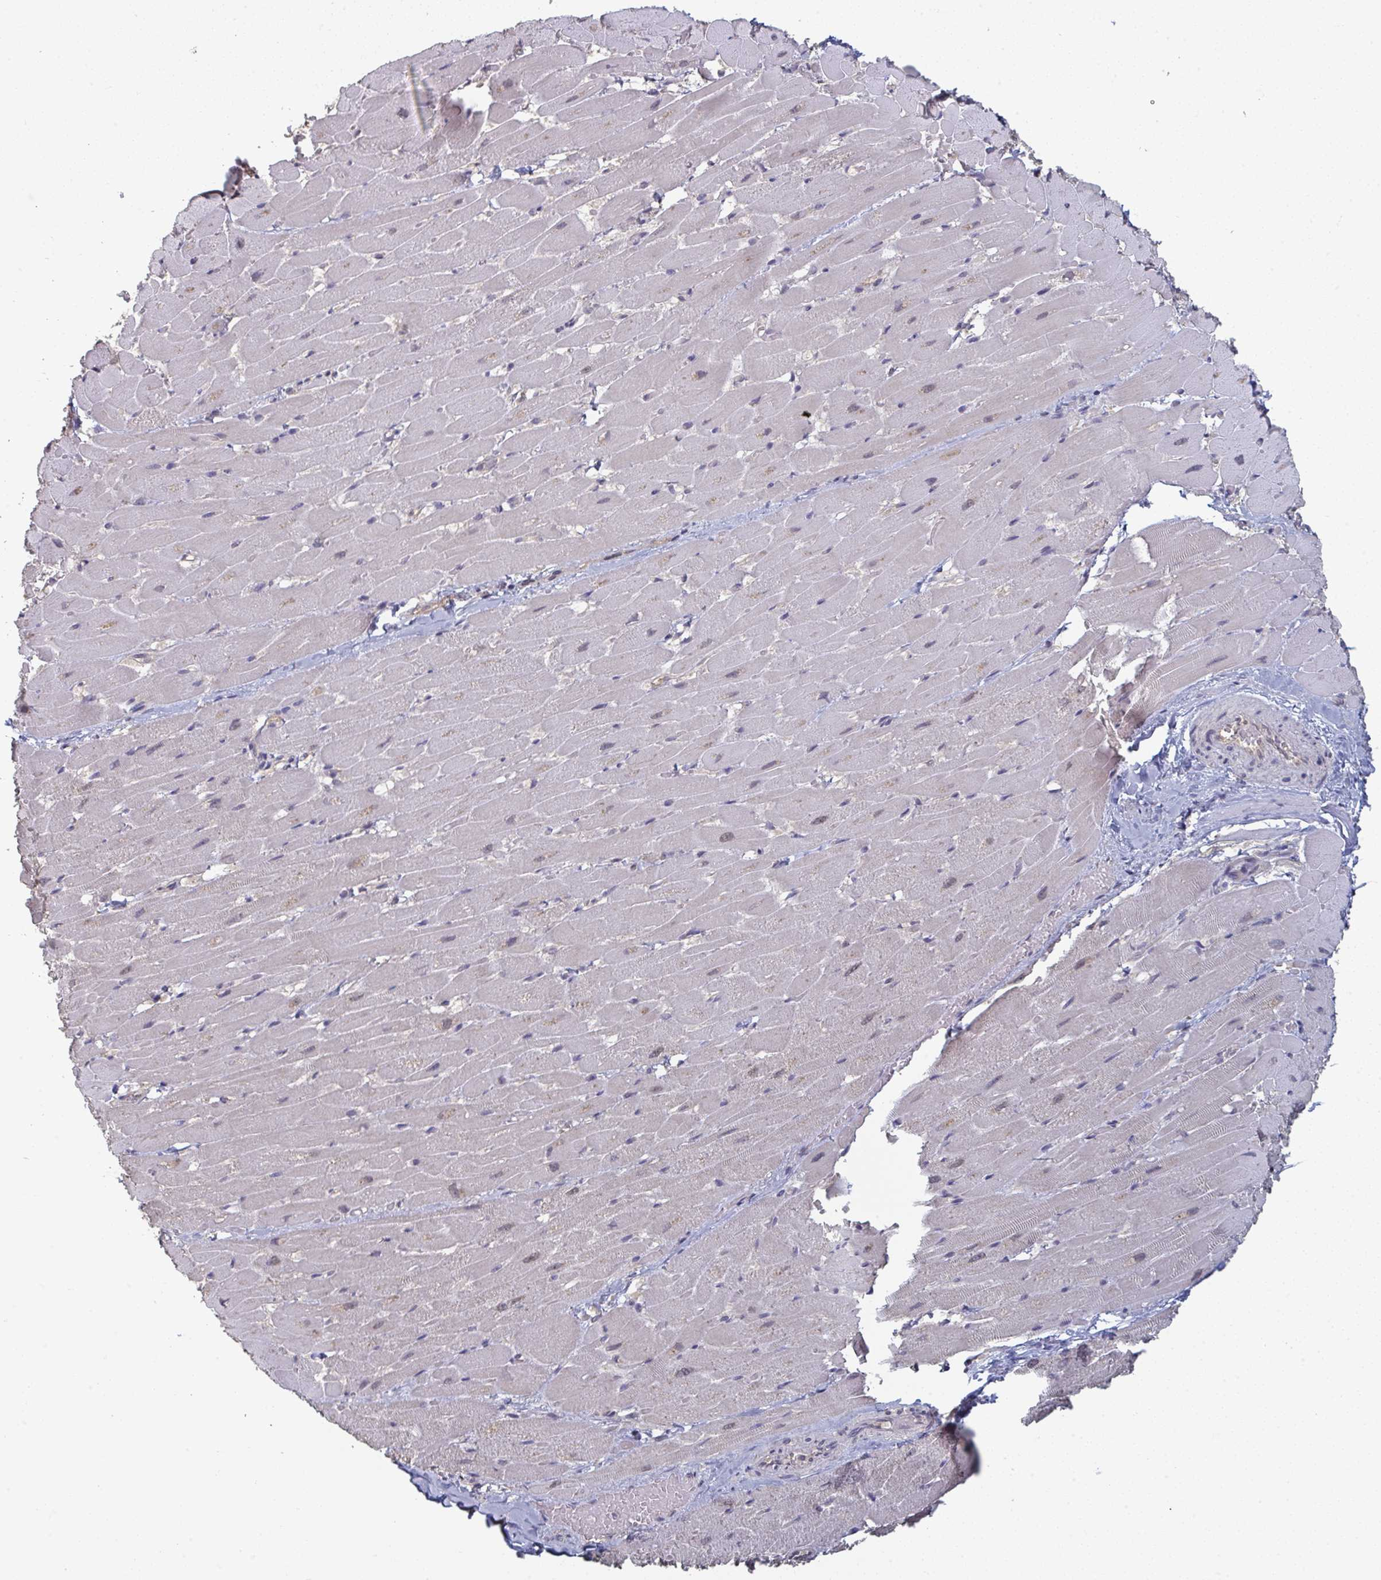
{"staining": {"intensity": "weak", "quantity": "25%-75%", "location": "nuclear"}, "tissue": "heart muscle", "cell_type": "Cardiomyocytes", "image_type": "normal", "snomed": [{"axis": "morphology", "description": "Normal tissue, NOS"}, {"axis": "topography", "description": "Heart"}], "caption": "IHC micrograph of normal human heart muscle stained for a protein (brown), which demonstrates low levels of weak nuclear expression in about 25%-75% of cardiomyocytes.", "gene": "LIX1", "patient": {"sex": "male", "age": 37}}